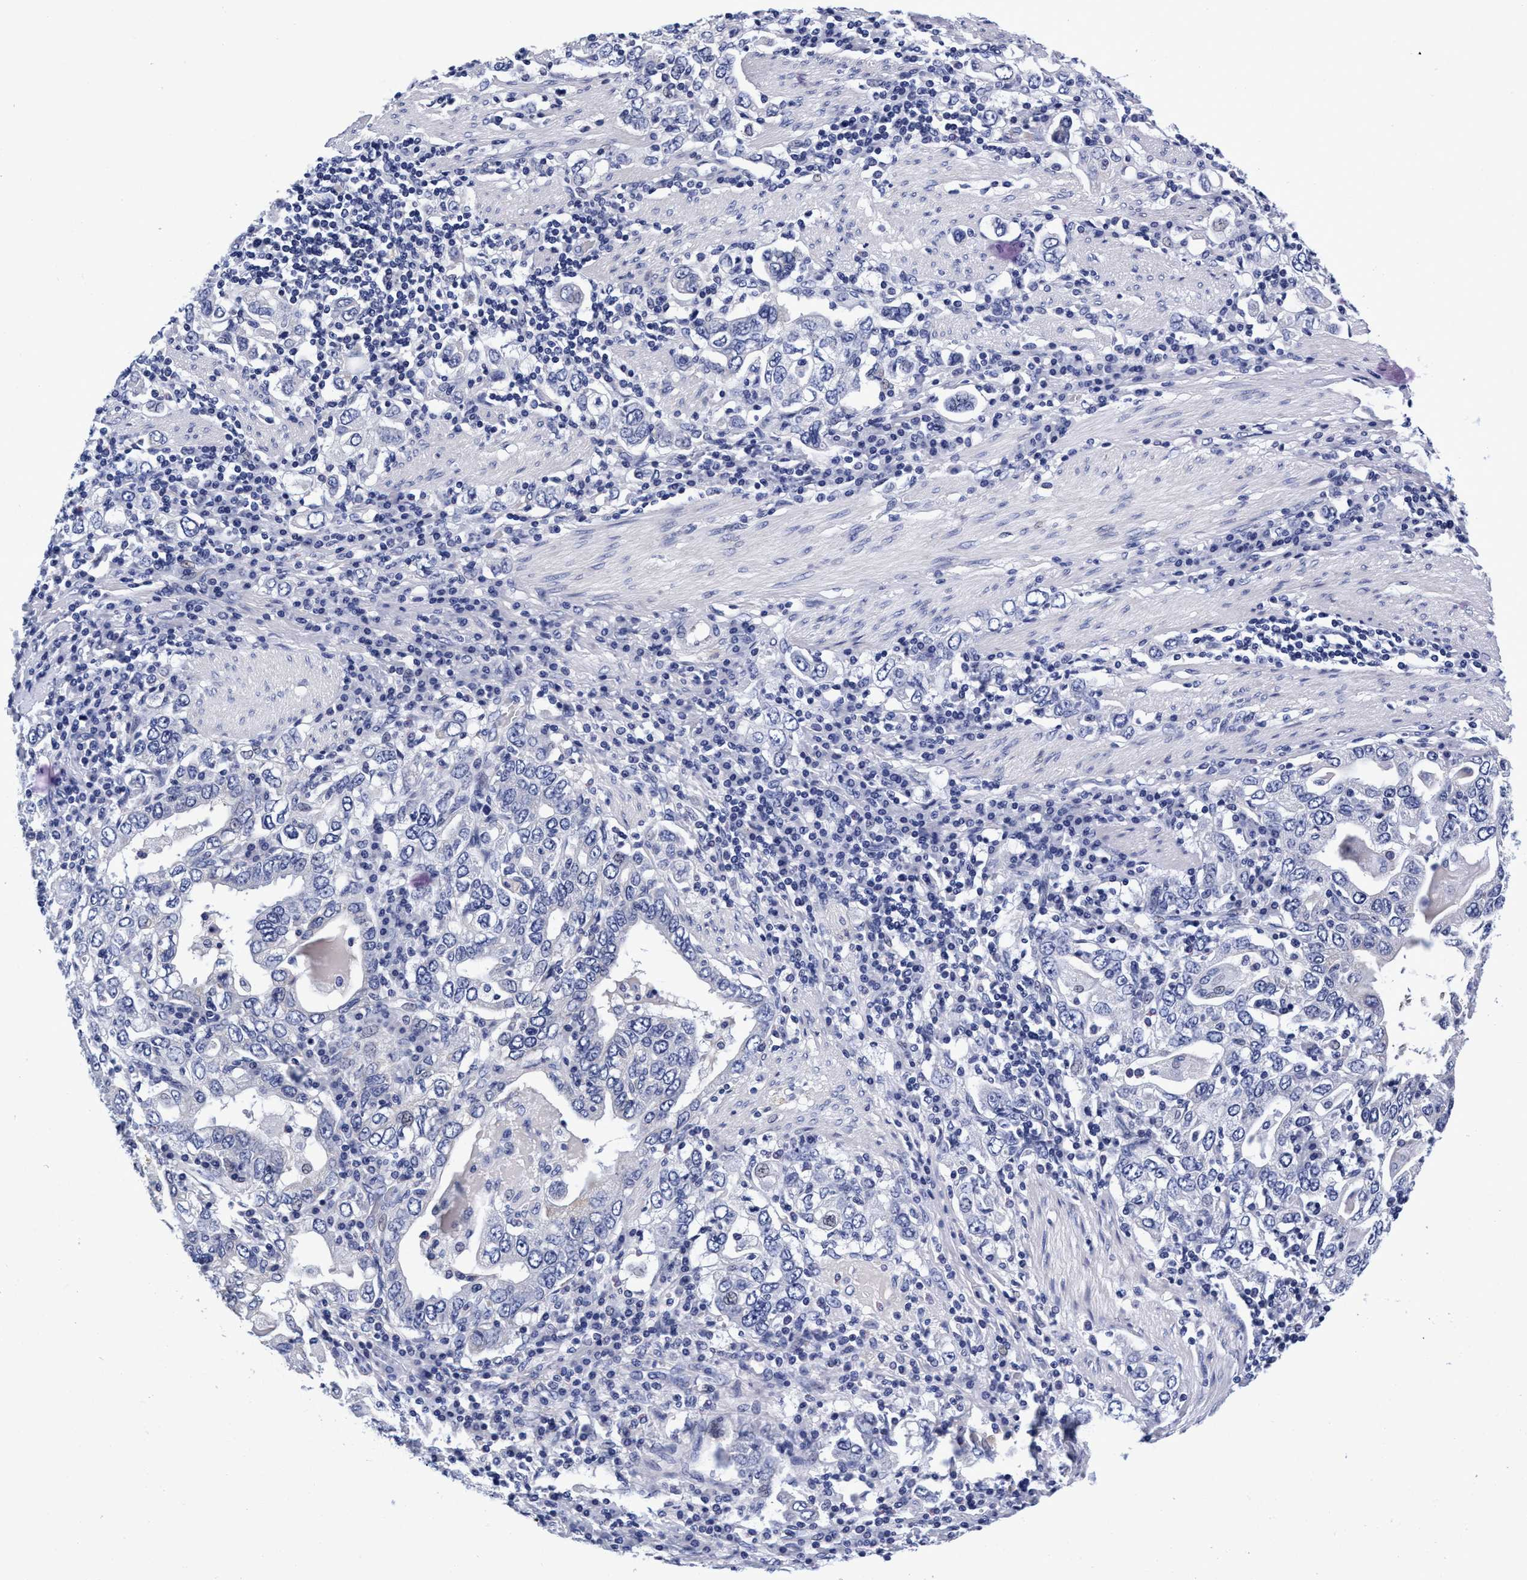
{"staining": {"intensity": "negative", "quantity": "none", "location": "none"}, "tissue": "stomach cancer", "cell_type": "Tumor cells", "image_type": "cancer", "snomed": [{"axis": "morphology", "description": "Adenocarcinoma, NOS"}, {"axis": "topography", "description": "Stomach, upper"}], "caption": "Tumor cells show no significant protein expression in stomach cancer (adenocarcinoma).", "gene": "PLPPR1", "patient": {"sex": "male", "age": 62}}